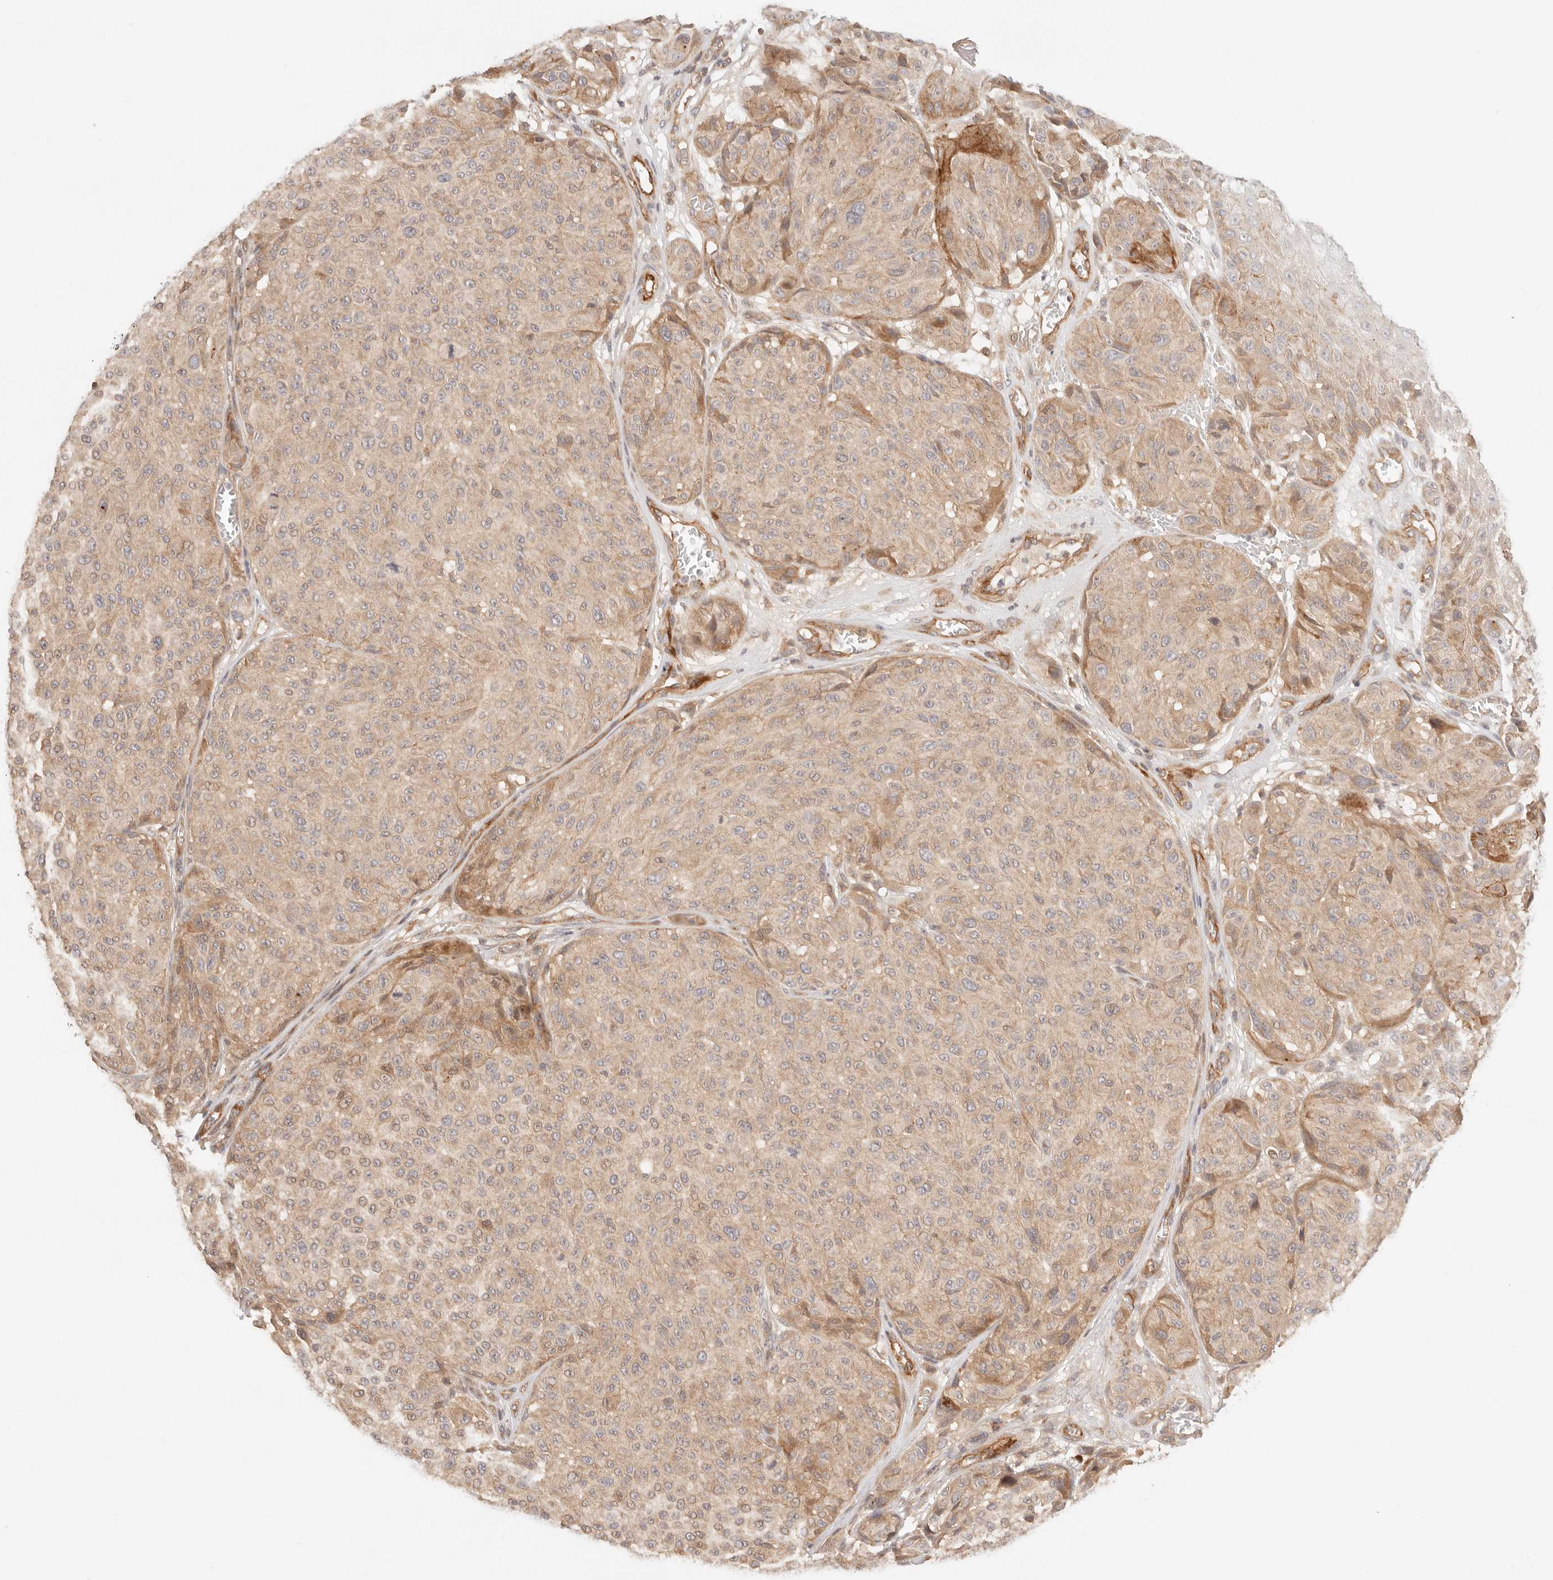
{"staining": {"intensity": "moderate", "quantity": ">75%", "location": "cytoplasmic/membranous"}, "tissue": "melanoma", "cell_type": "Tumor cells", "image_type": "cancer", "snomed": [{"axis": "morphology", "description": "Malignant melanoma, NOS"}, {"axis": "topography", "description": "Skin"}], "caption": "Immunohistochemical staining of melanoma exhibits medium levels of moderate cytoplasmic/membranous expression in about >75% of tumor cells.", "gene": "IL1R2", "patient": {"sex": "male", "age": 83}}